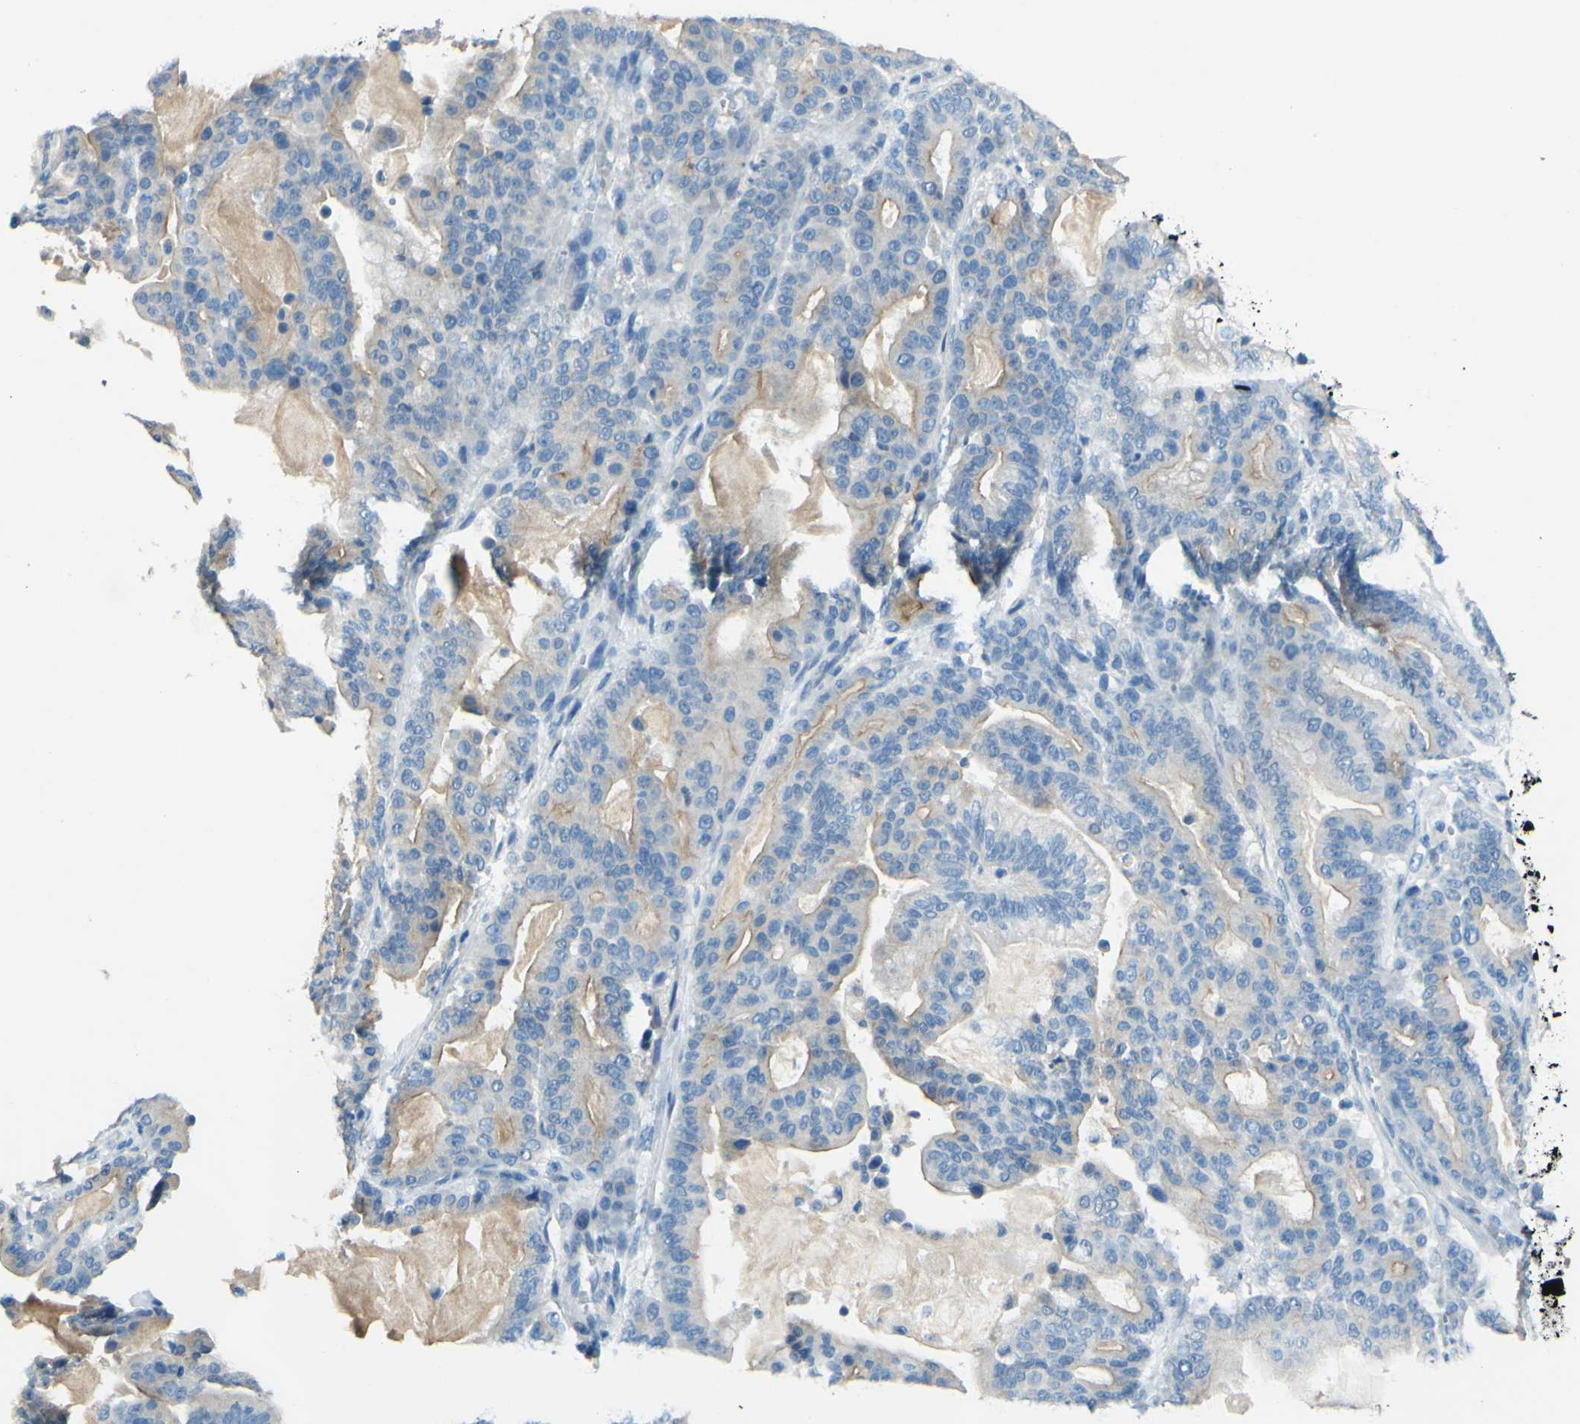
{"staining": {"intensity": "weak", "quantity": "25%-75%", "location": "cytoplasmic/membranous"}, "tissue": "pancreatic cancer", "cell_type": "Tumor cells", "image_type": "cancer", "snomed": [{"axis": "morphology", "description": "Adenocarcinoma, NOS"}, {"axis": "topography", "description": "Pancreas"}], "caption": "Human pancreatic adenocarcinoma stained with a protein marker displays weak staining in tumor cells.", "gene": "CDH10", "patient": {"sex": "male", "age": 63}}